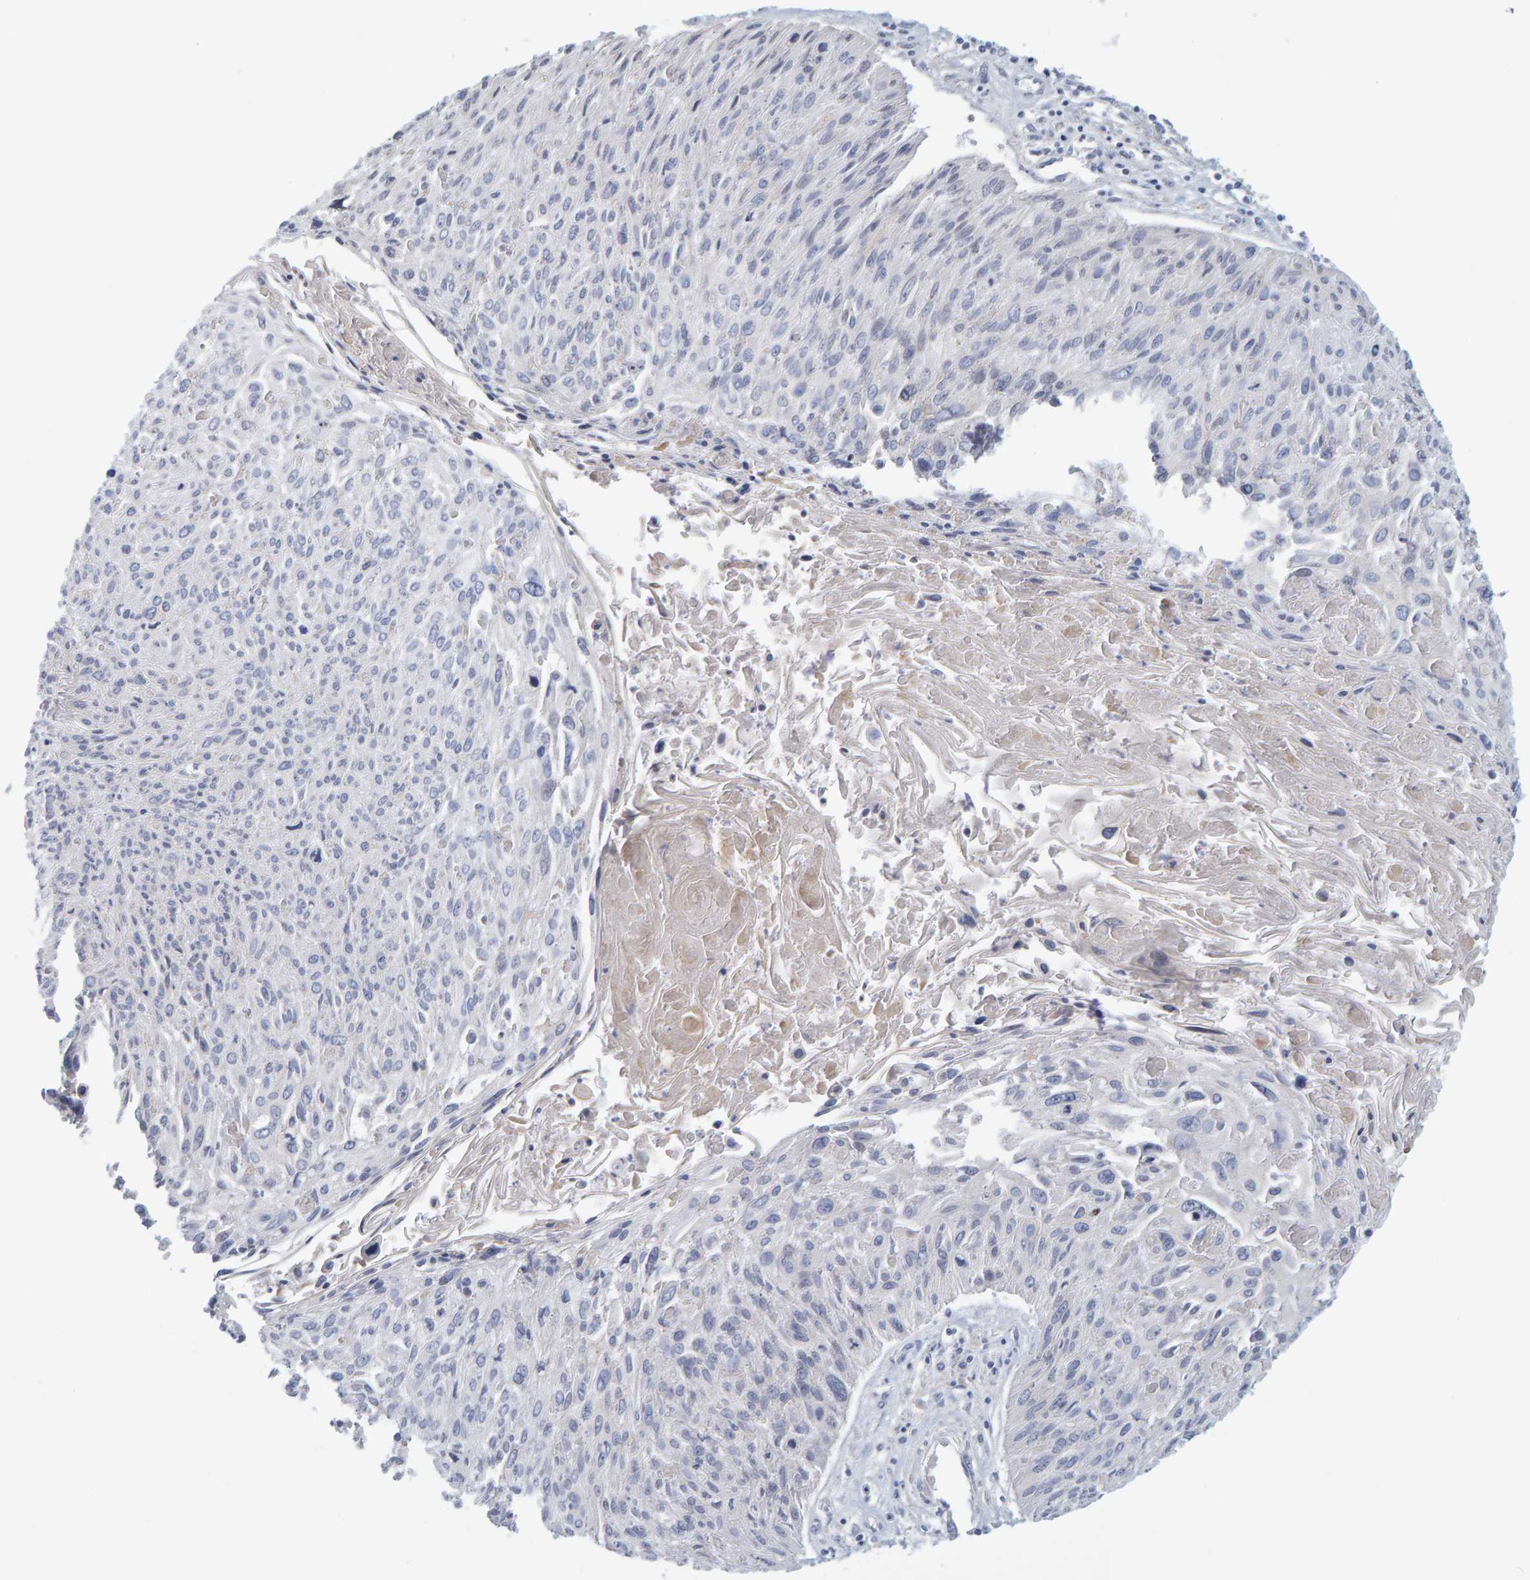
{"staining": {"intensity": "negative", "quantity": "none", "location": "none"}, "tissue": "cervical cancer", "cell_type": "Tumor cells", "image_type": "cancer", "snomed": [{"axis": "morphology", "description": "Squamous cell carcinoma, NOS"}, {"axis": "topography", "description": "Cervix"}], "caption": "Cervical squamous cell carcinoma was stained to show a protein in brown. There is no significant staining in tumor cells. (IHC, brightfield microscopy, high magnification).", "gene": "ZNF77", "patient": {"sex": "female", "age": 51}}